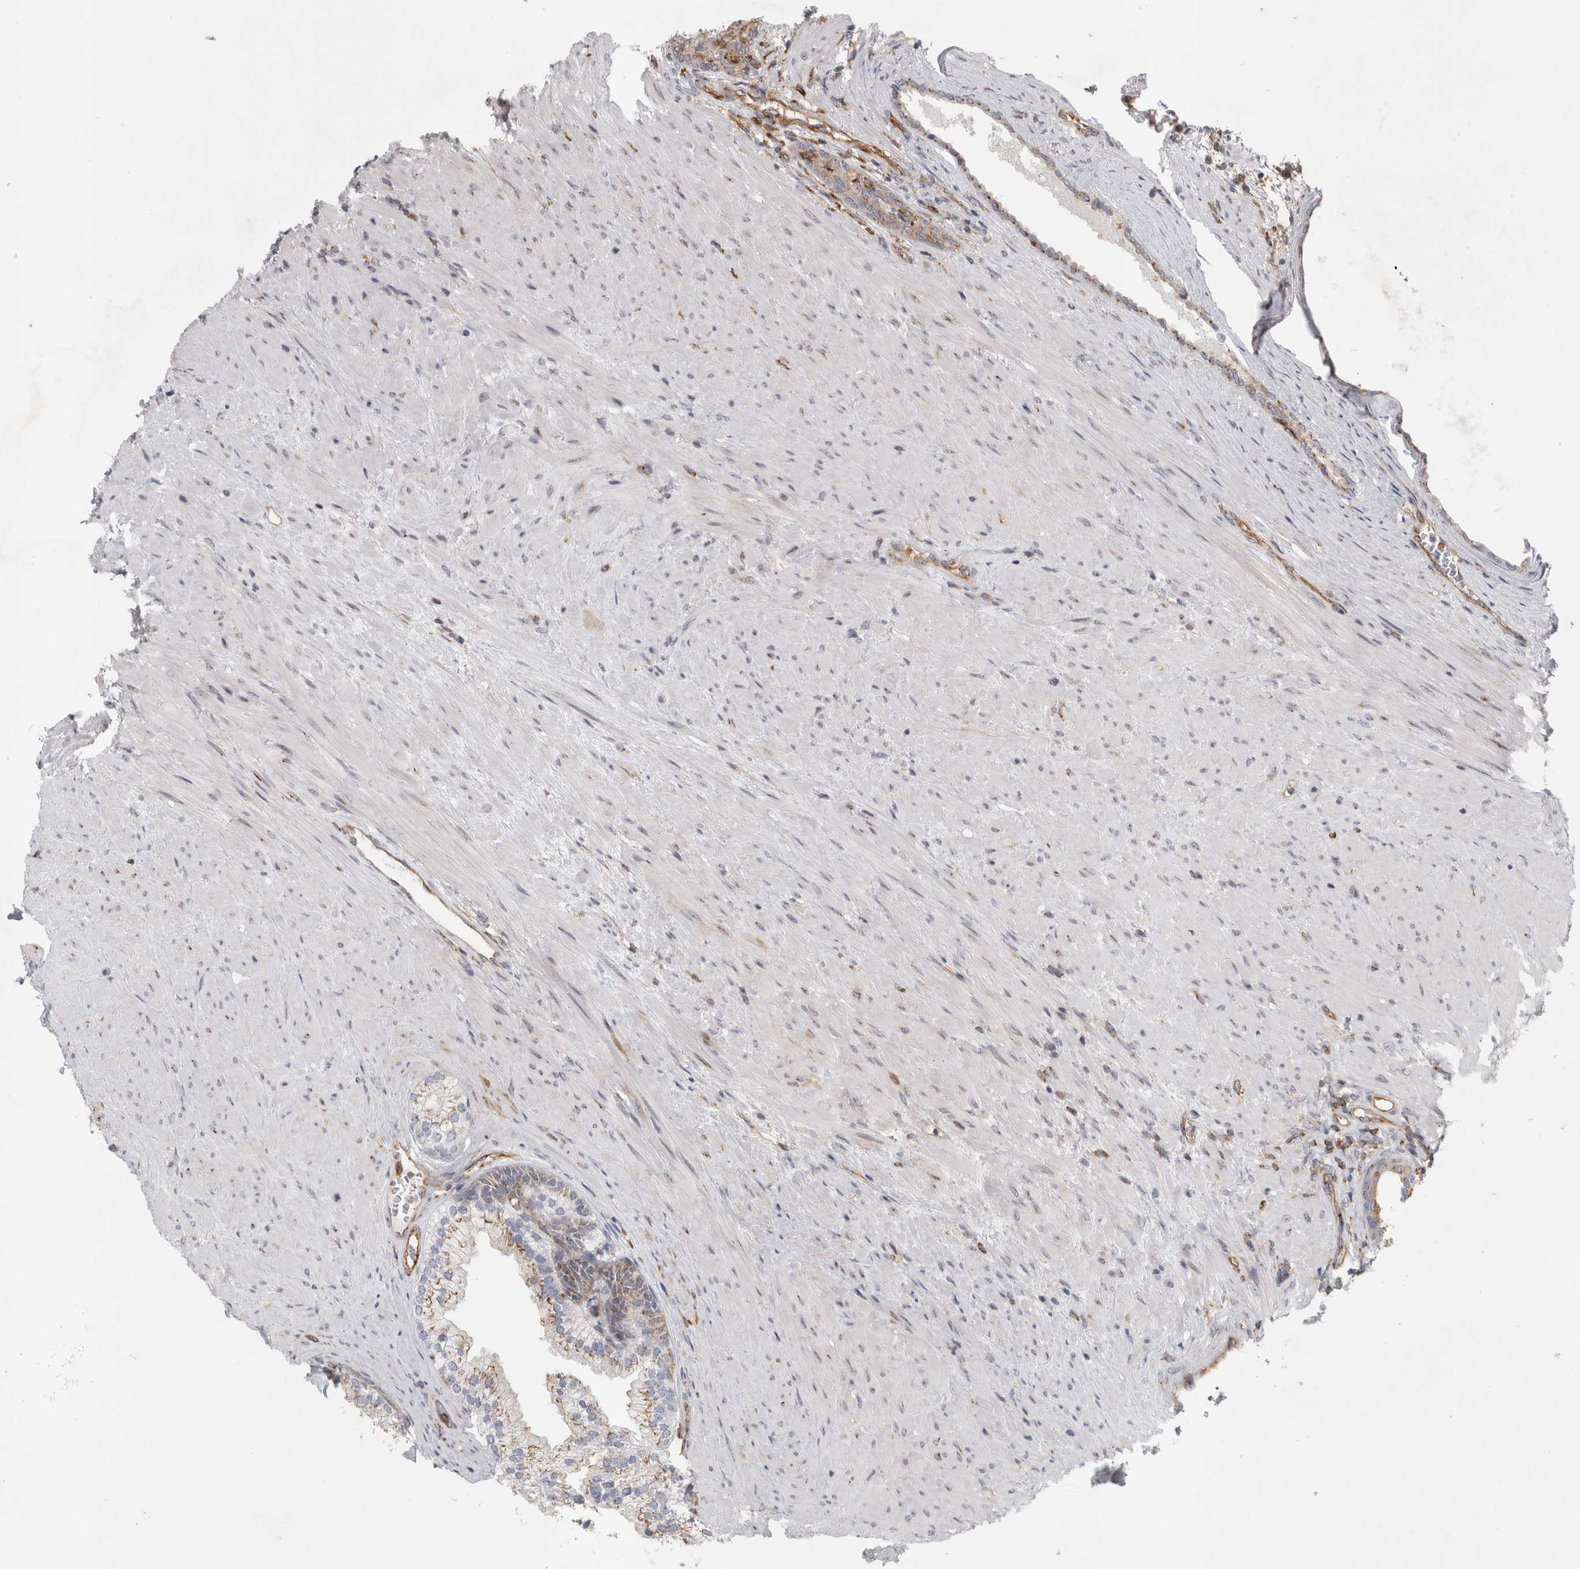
{"staining": {"intensity": "moderate", "quantity": ">75%", "location": "cytoplasmic/membranous"}, "tissue": "prostate", "cell_type": "Glandular cells", "image_type": "normal", "snomed": [{"axis": "morphology", "description": "Normal tissue, NOS"}, {"axis": "topography", "description": "Prostate"}], "caption": "A micrograph of human prostate stained for a protein reveals moderate cytoplasmic/membranous brown staining in glandular cells.", "gene": "PEX6", "patient": {"sex": "male", "age": 76}}